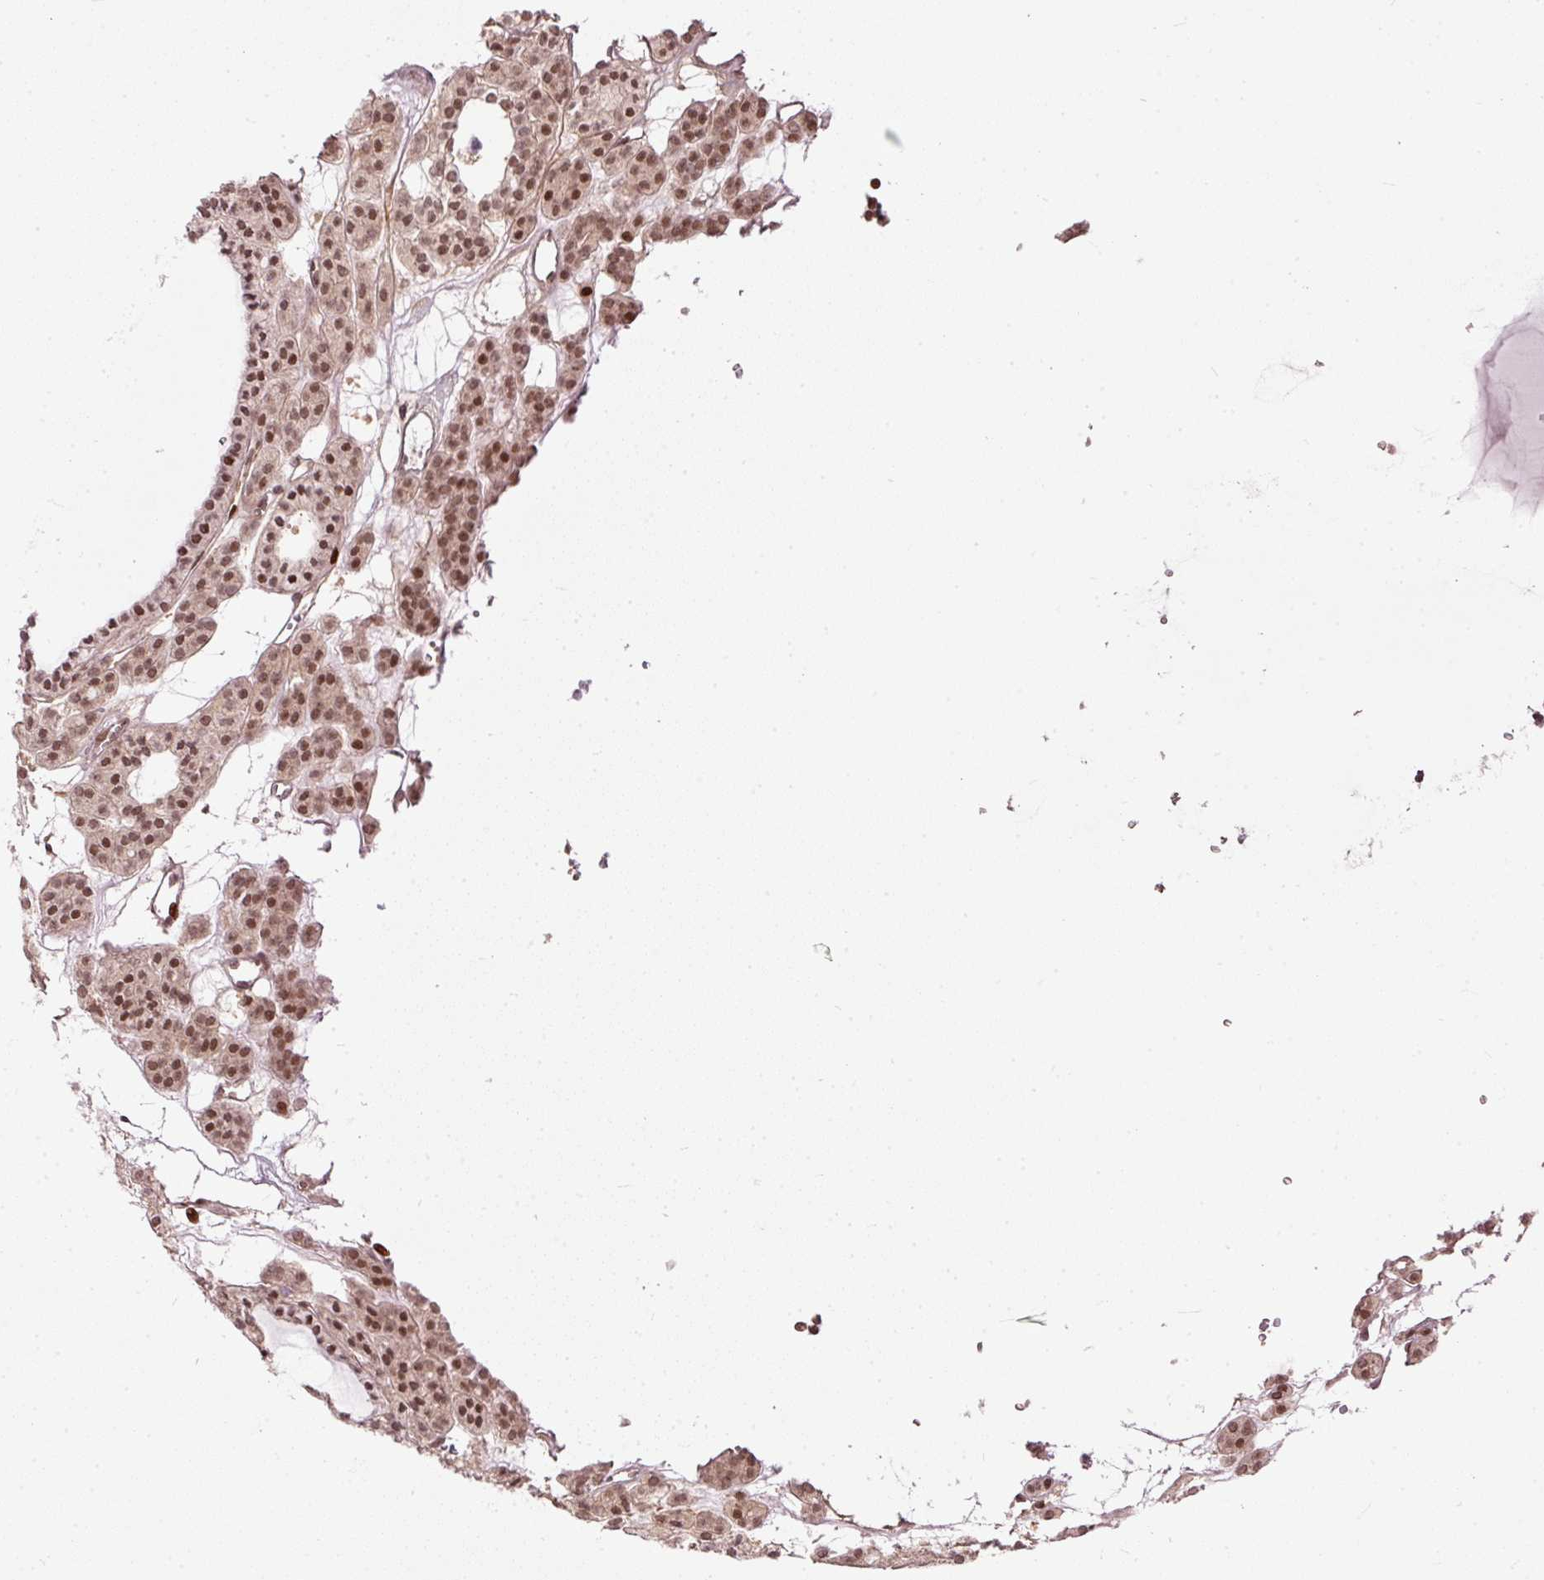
{"staining": {"intensity": "strong", "quantity": ">75%", "location": "nuclear"}, "tissue": "thyroid cancer", "cell_type": "Tumor cells", "image_type": "cancer", "snomed": [{"axis": "morphology", "description": "Follicular adenoma carcinoma, NOS"}, {"axis": "topography", "description": "Thyroid gland"}], "caption": "Thyroid cancer was stained to show a protein in brown. There is high levels of strong nuclear positivity in approximately >75% of tumor cells.", "gene": "ZNF778", "patient": {"sex": "female", "age": 63}}